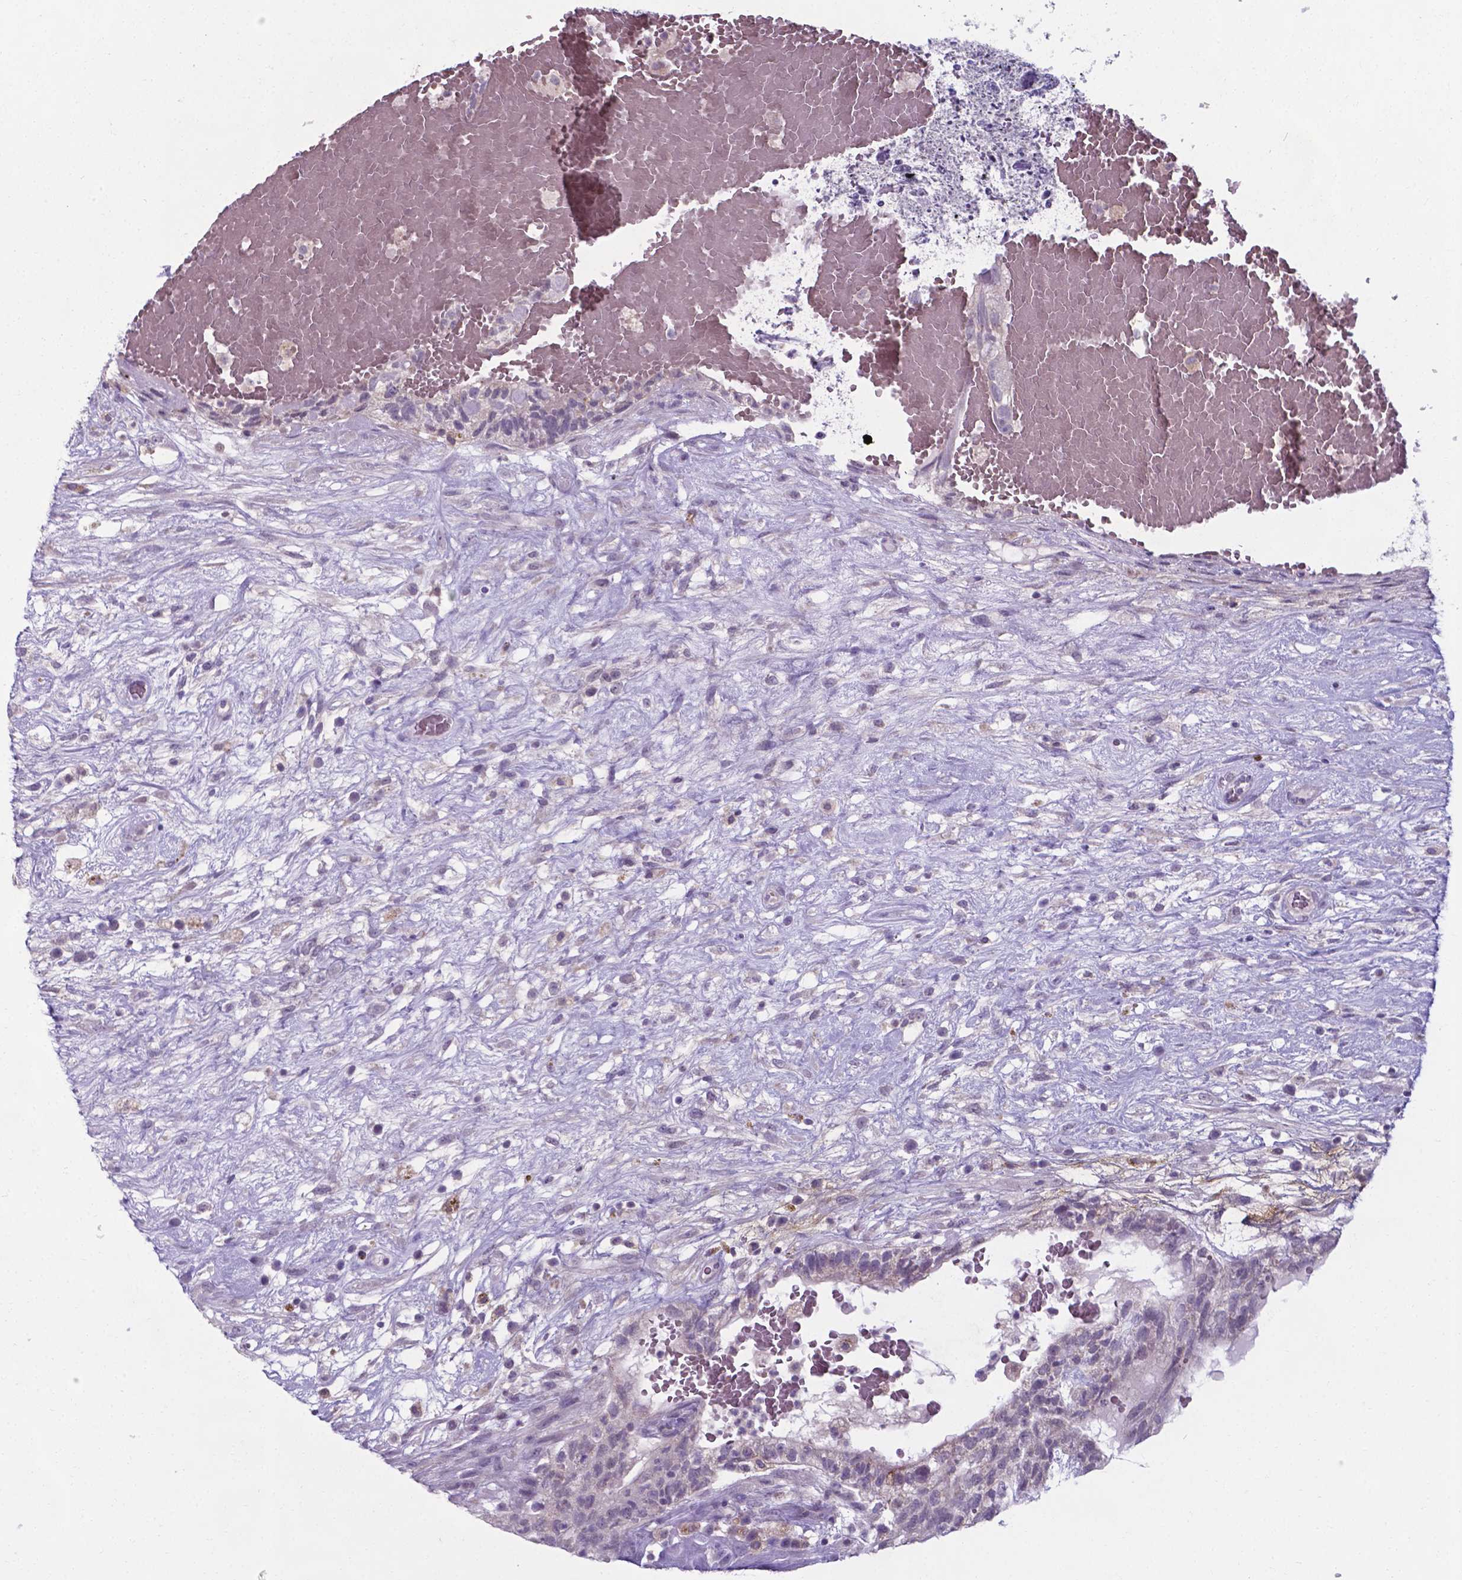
{"staining": {"intensity": "negative", "quantity": "none", "location": "none"}, "tissue": "testis cancer", "cell_type": "Tumor cells", "image_type": "cancer", "snomed": [{"axis": "morphology", "description": "Normal tissue, NOS"}, {"axis": "morphology", "description": "Carcinoma, Embryonal, NOS"}, {"axis": "topography", "description": "Testis"}], "caption": "DAB (3,3'-diaminobenzidine) immunohistochemical staining of human embryonal carcinoma (testis) exhibits no significant staining in tumor cells.", "gene": "AP5B1", "patient": {"sex": "male", "age": 32}}